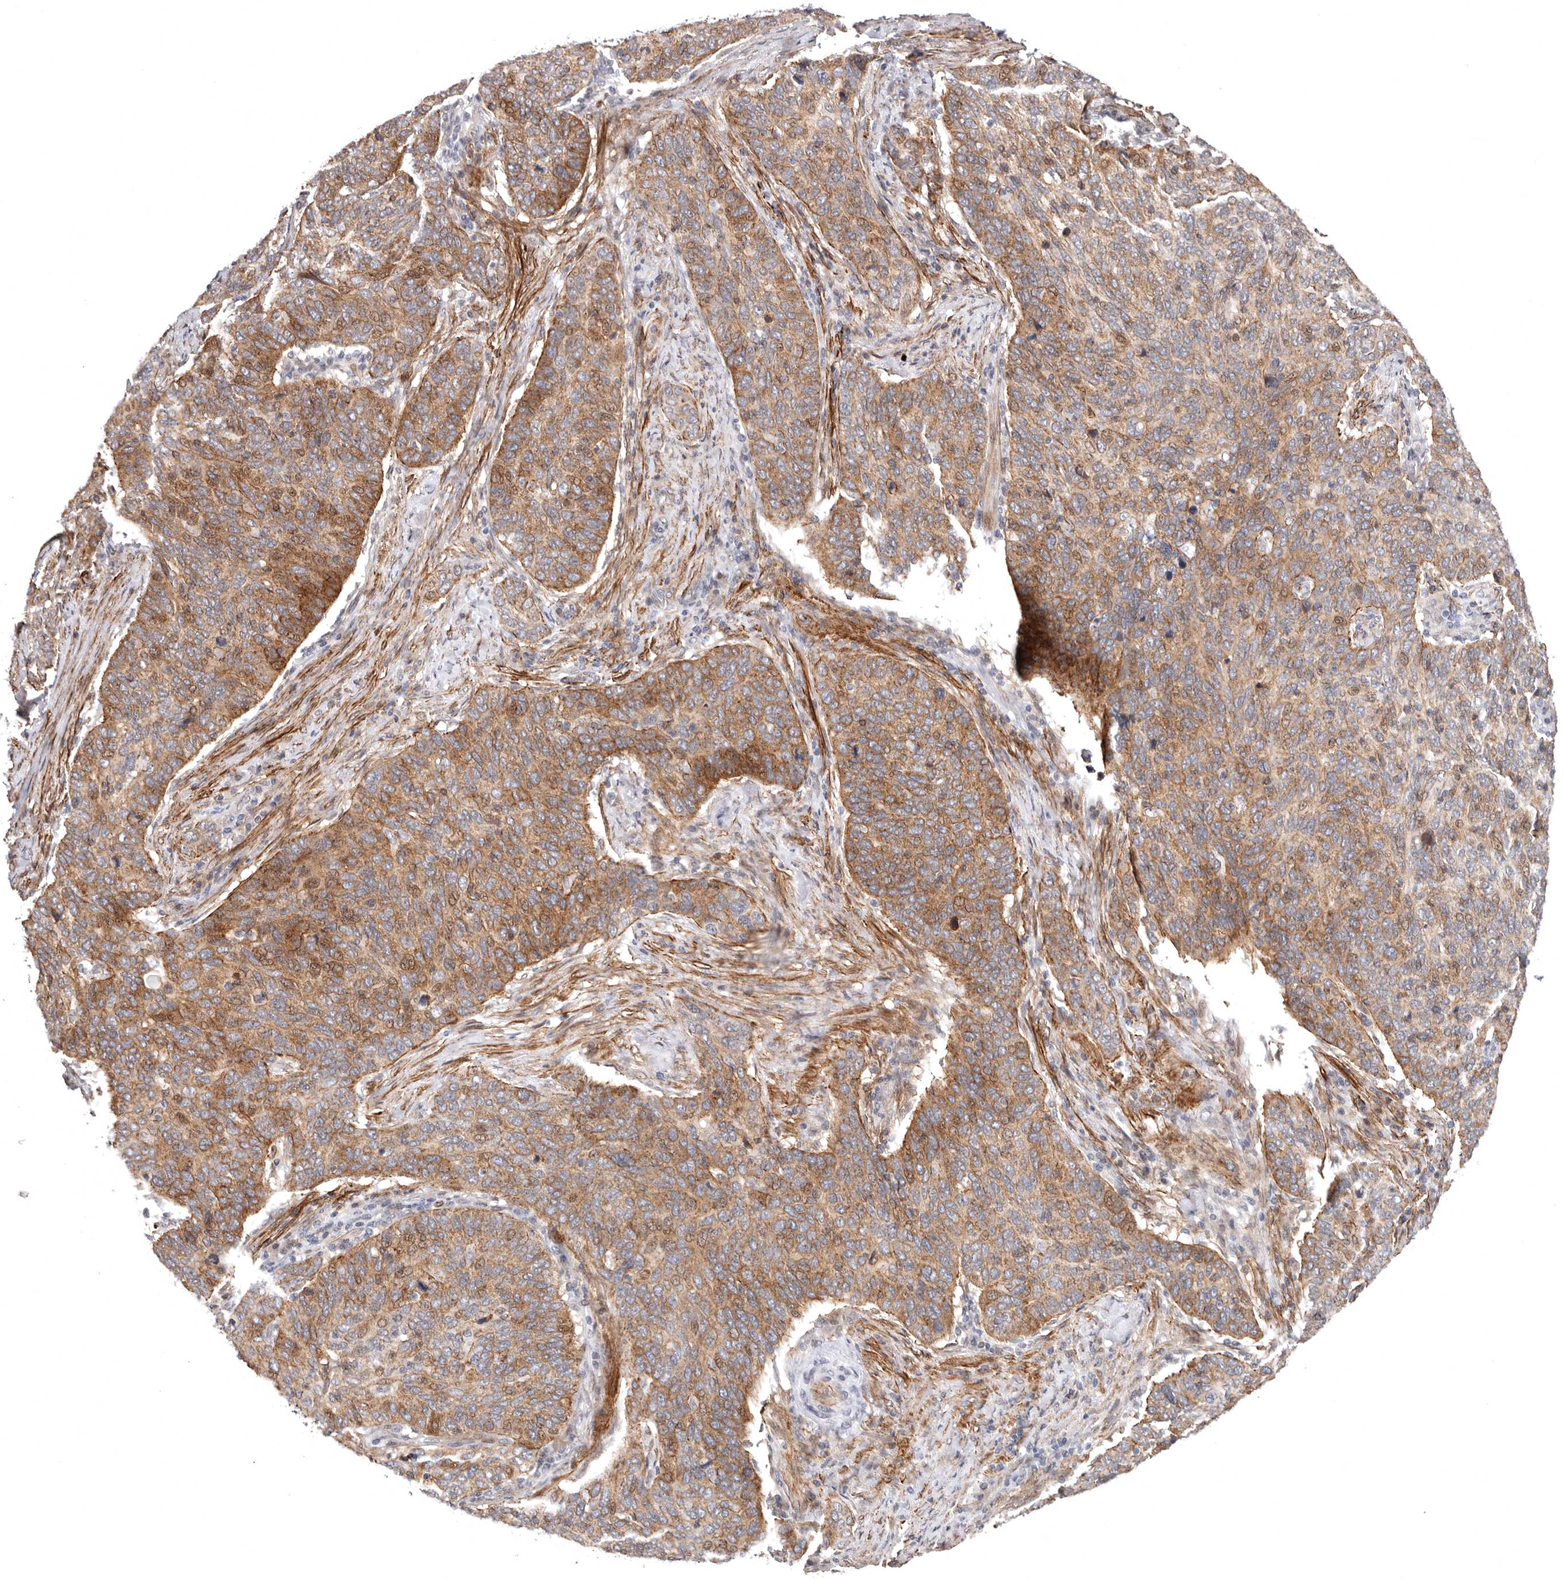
{"staining": {"intensity": "moderate", "quantity": ">75%", "location": "cytoplasmic/membranous"}, "tissue": "cervical cancer", "cell_type": "Tumor cells", "image_type": "cancer", "snomed": [{"axis": "morphology", "description": "Squamous cell carcinoma, NOS"}, {"axis": "topography", "description": "Cervix"}], "caption": "Protein expression analysis of cervical cancer (squamous cell carcinoma) displays moderate cytoplasmic/membranous staining in approximately >75% of tumor cells. The staining was performed using DAB (3,3'-diaminobenzidine) to visualize the protein expression in brown, while the nuclei were stained in blue with hematoxylin (Magnification: 20x).", "gene": "SZT2", "patient": {"sex": "female", "age": 60}}